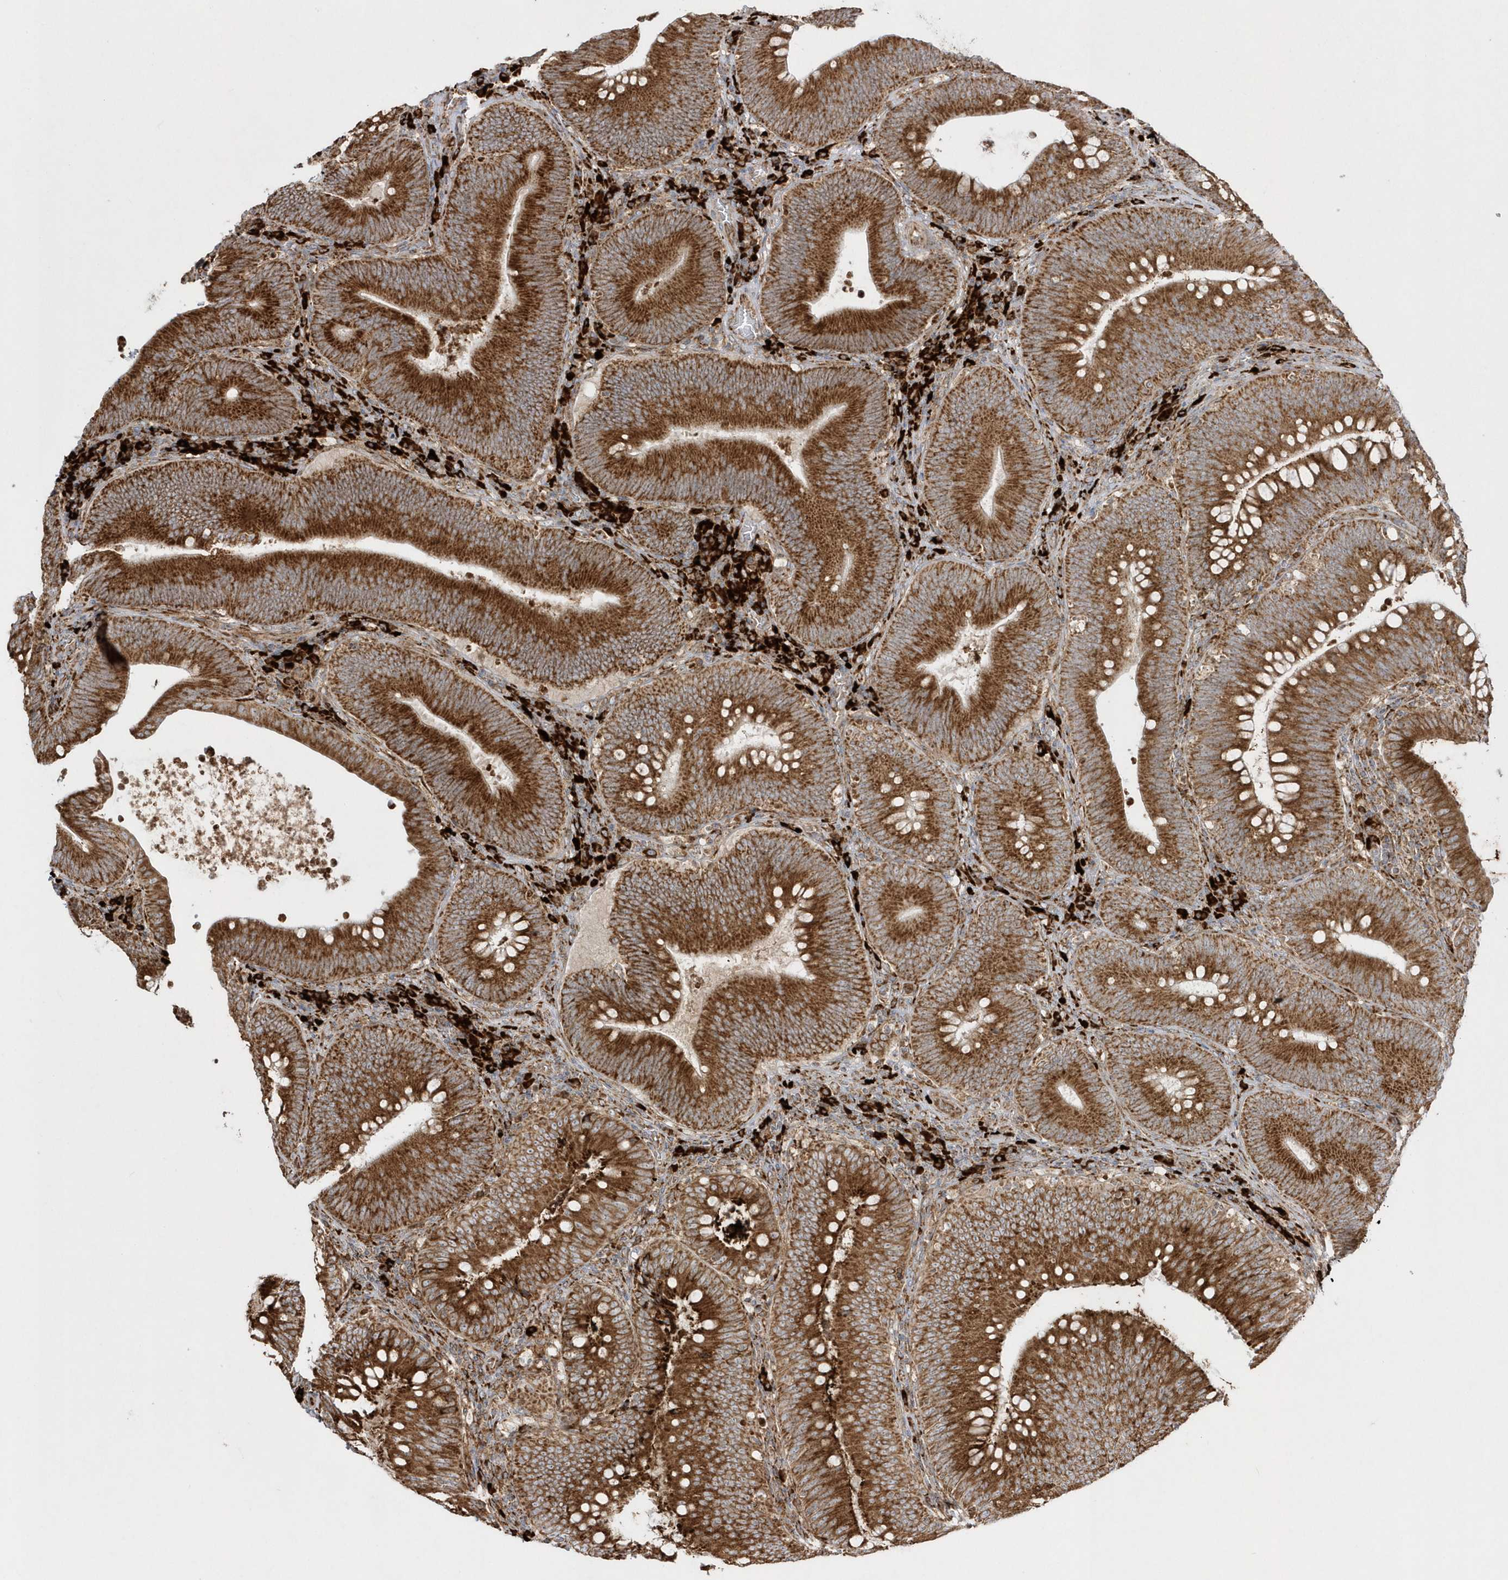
{"staining": {"intensity": "strong", "quantity": ">75%", "location": "cytoplasmic/membranous"}, "tissue": "colorectal cancer", "cell_type": "Tumor cells", "image_type": "cancer", "snomed": [{"axis": "morphology", "description": "Normal tissue, NOS"}, {"axis": "topography", "description": "Colon"}], "caption": "This histopathology image exhibits immunohistochemistry (IHC) staining of colorectal cancer, with high strong cytoplasmic/membranous positivity in approximately >75% of tumor cells.", "gene": "SH3BP2", "patient": {"sex": "female", "age": 82}}